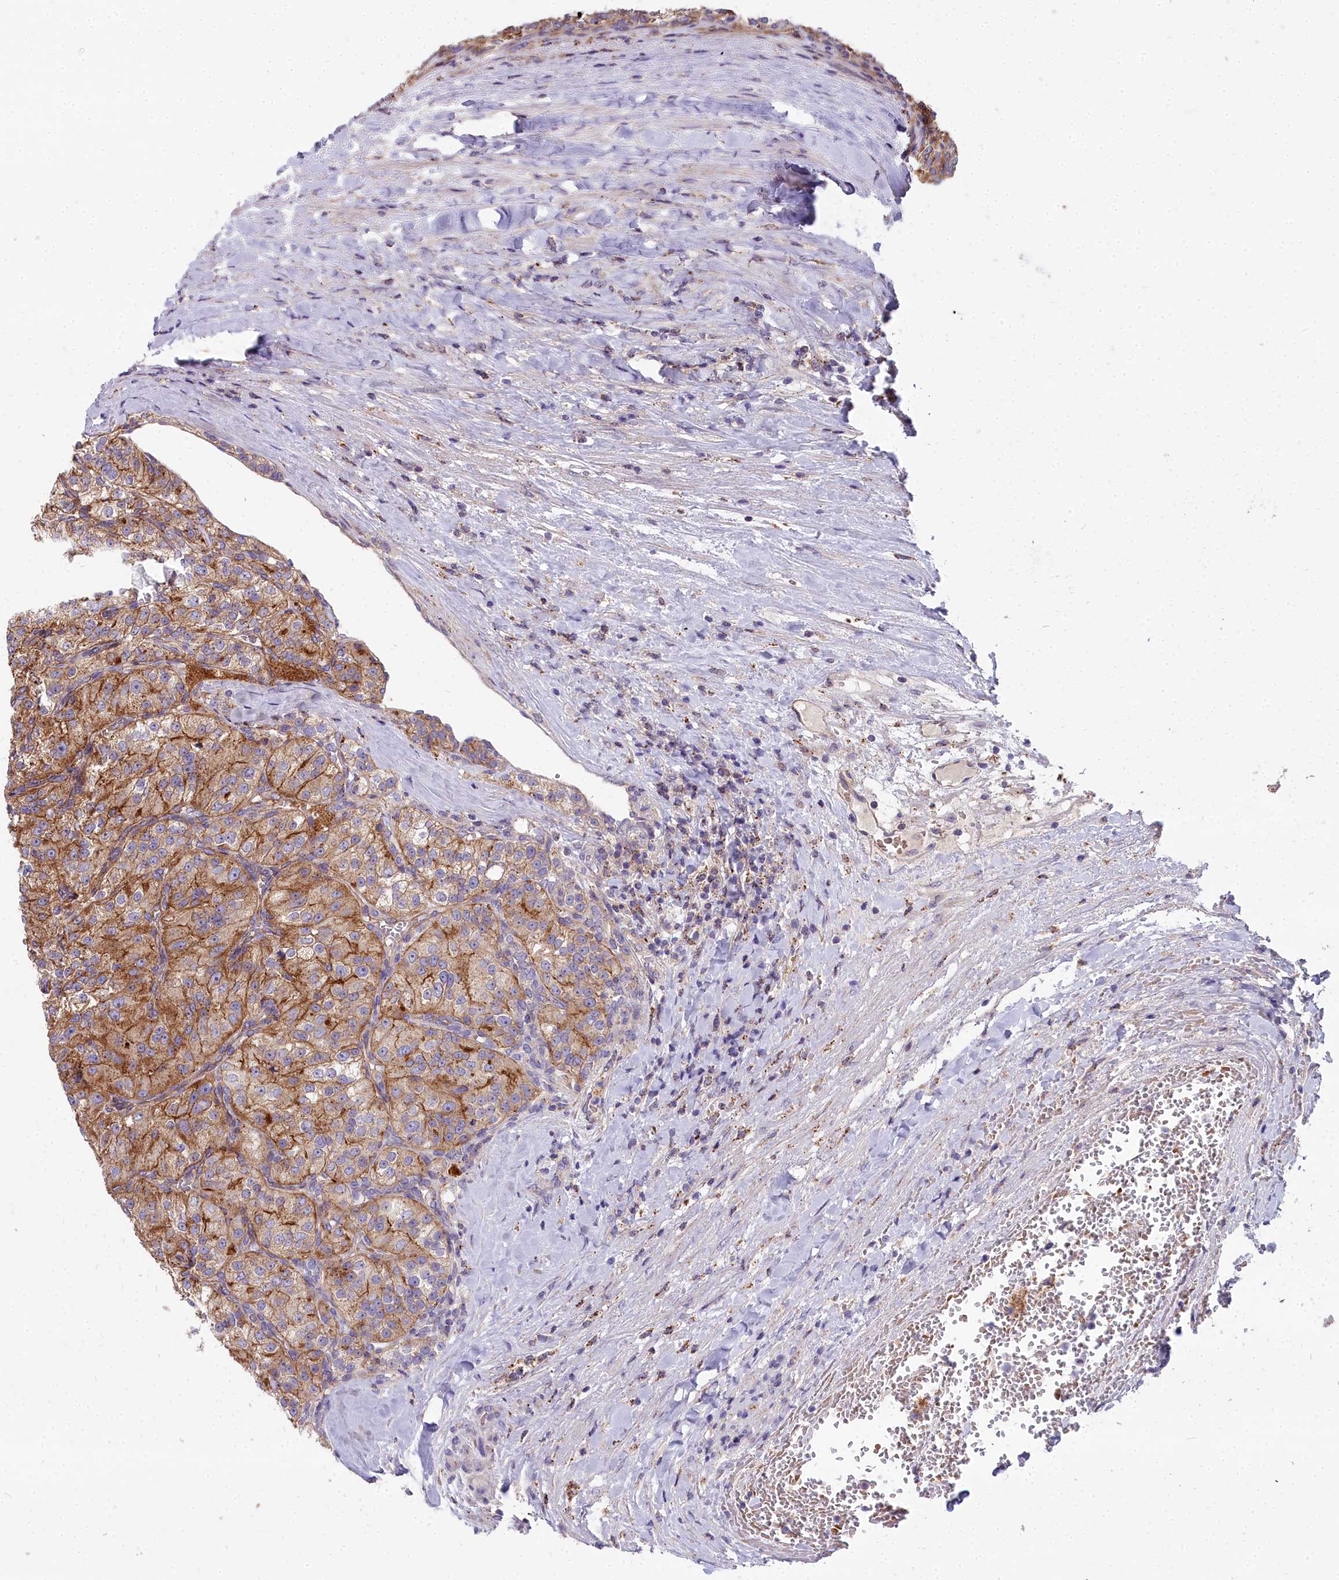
{"staining": {"intensity": "moderate", "quantity": ">75%", "location": "cytoplasmic/membranous"}, "tissue": "renal cancer", "cell_type": "Tumor cells", "image_type": "cancer", "snomed": [{"axis": "morphology", "description": "Adenocarcinoma, NOS"}, {"axis": "topography", "description": "Kidney"}], "caption": "Immunohistochemical staining of renal adenocarcinoma shows moderate cytoplasmic/membranous protein expression in about >75% of tumor cells. (Brightfield microscopy of DAB IHC at high magnification).", "gene": "FRMPD1", "patient": {"sex": "female", "age": 63}}